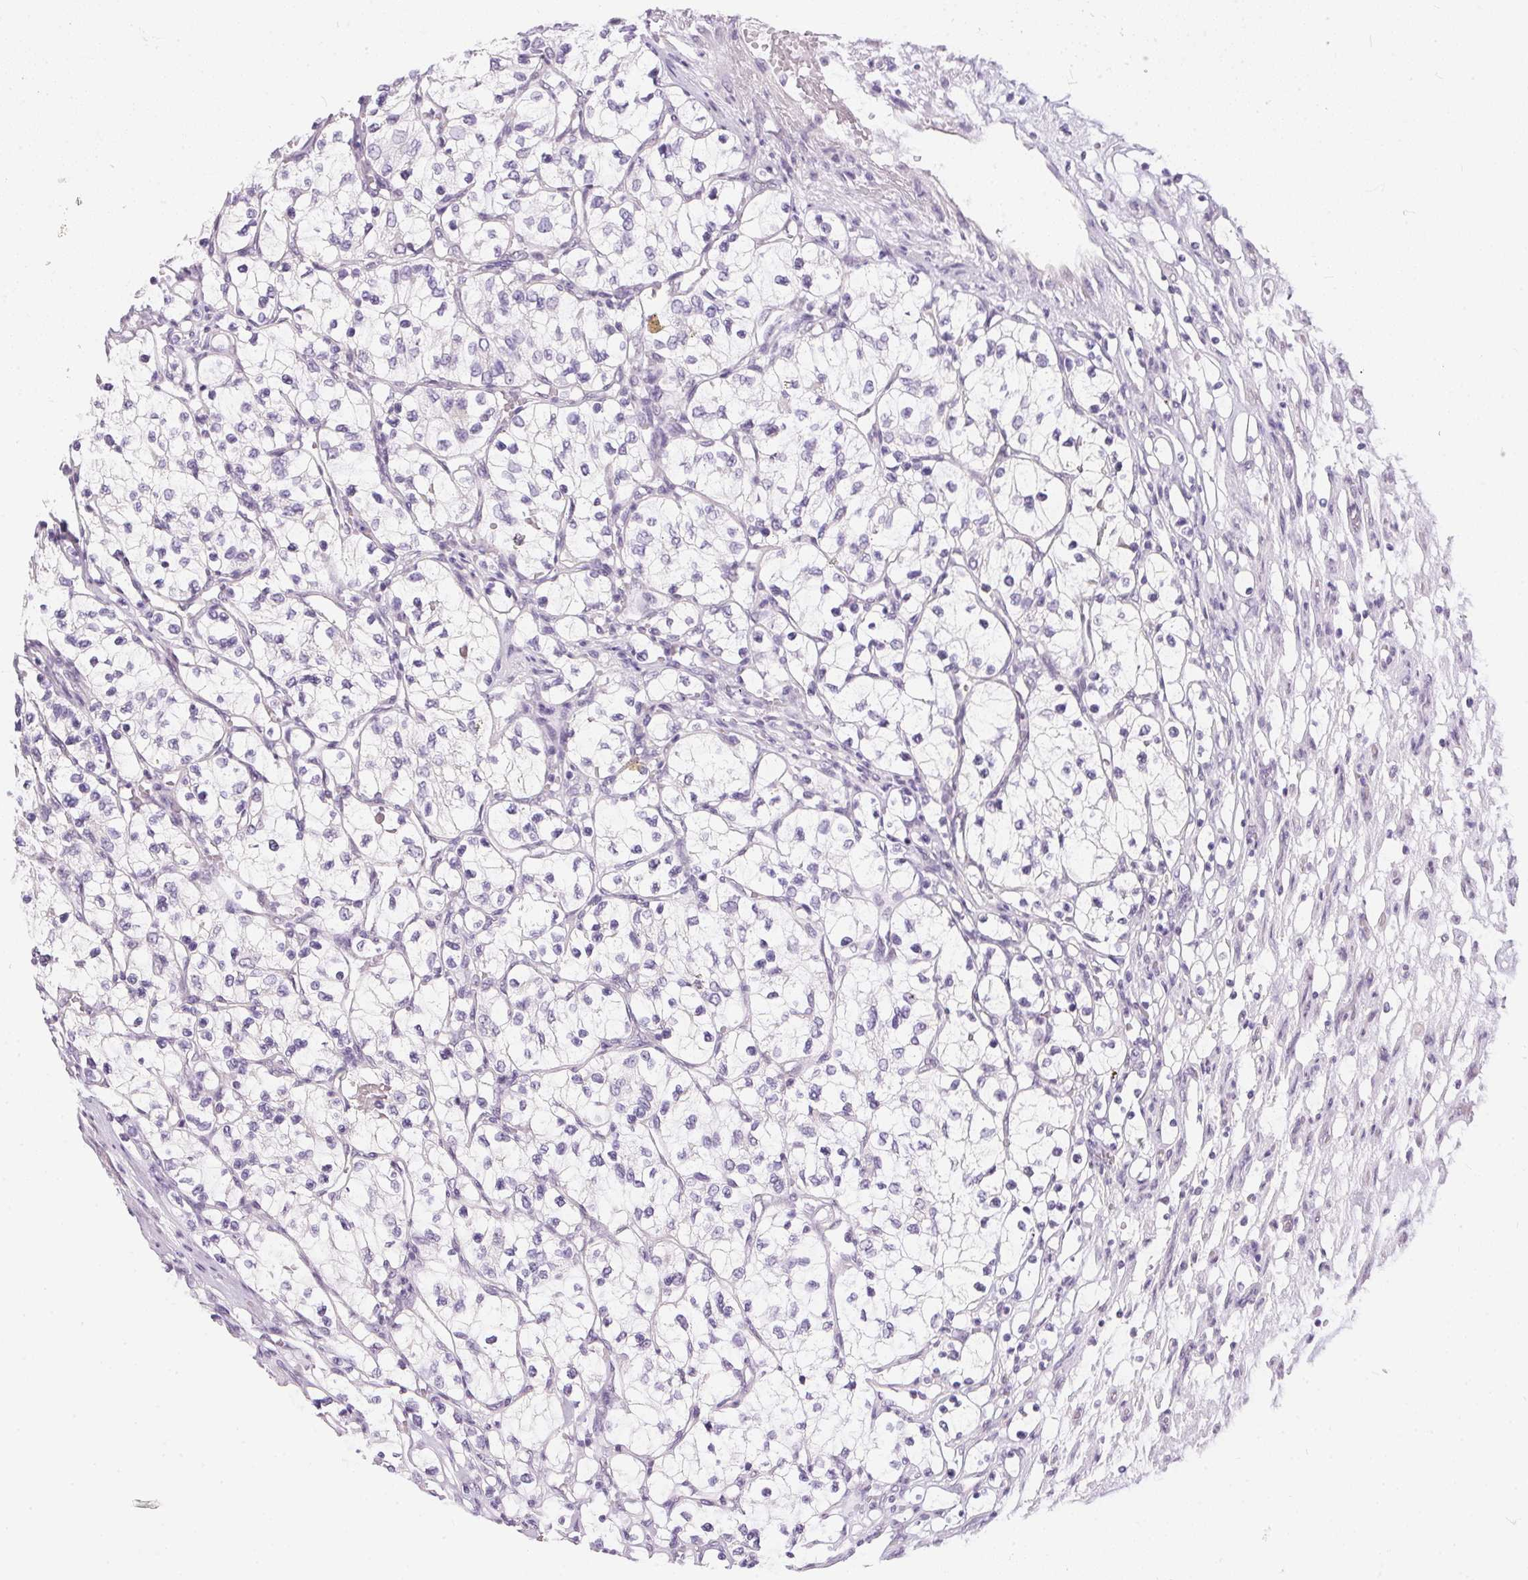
{"staining": {"intensity": "negative", "quantity": "none", "location": "none"}, "tissue": "renal cancer", "cell_type": "Tumor cells", "image_type": "cancer", "snomed": [{"axis": "morphology", "description": "Adenocarcinoma, NOS"}, {"axis": "topography", "description": "Kidney"}], "caption": "Renal cancer (adenocarcinoma) was stained to show a protein in brown. There is no significant staining in tumor cells. The staining is performed using DAB (3,3'-diaminobenzidine) brown chromogen with nuclei counter-stained in using hematoxylin.", "gene": "GBP6", "patient": {"sex": "female", "age": 69}}